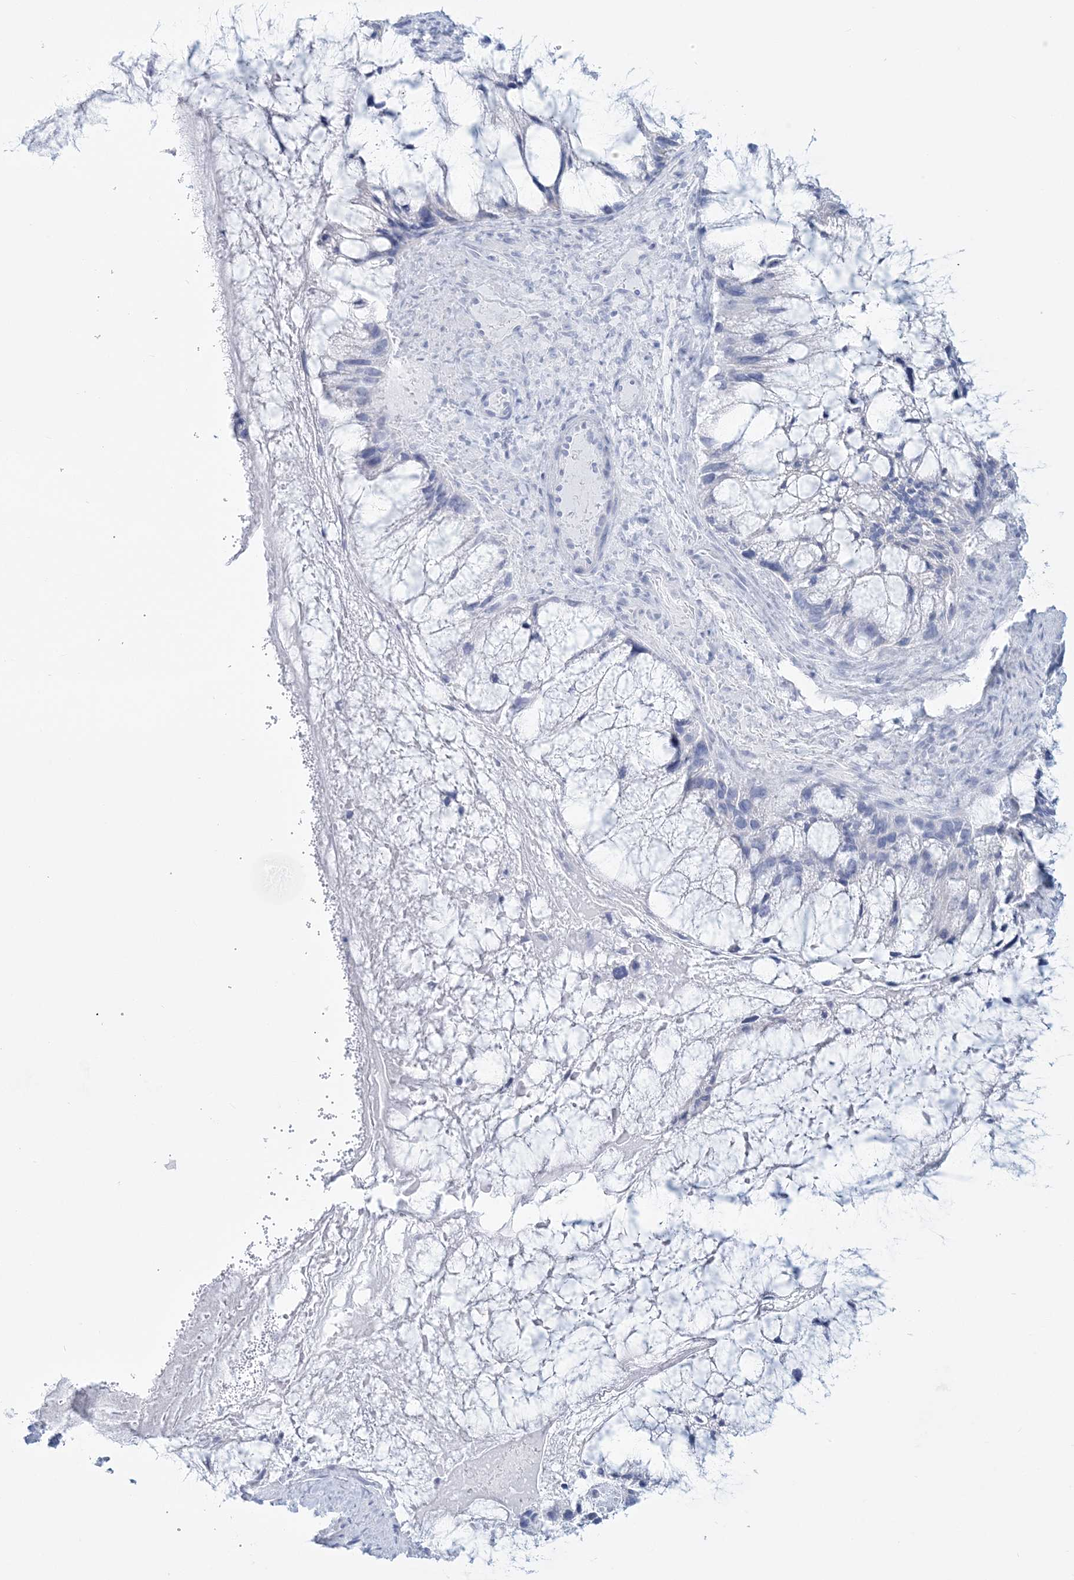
{"staining": {"intensity": "negative", "quantity": "none", "location": "none"}, "tissue": "ovarian cancer", "cell_type": "Tumor cells", "image_type": "cancer", "snomed": [{"axis": "morphology", "description": "Cystadenocarcinoma, mucinous, NOS"}, {"axis": "topography", "description": "Ovary"}], "caption": "IHC of ovarian mucinous cystadenocarcinoma displays no positivity in tumor cells.", "gene": "ADGB", "patient": {"sex": "female", "age": 37}}